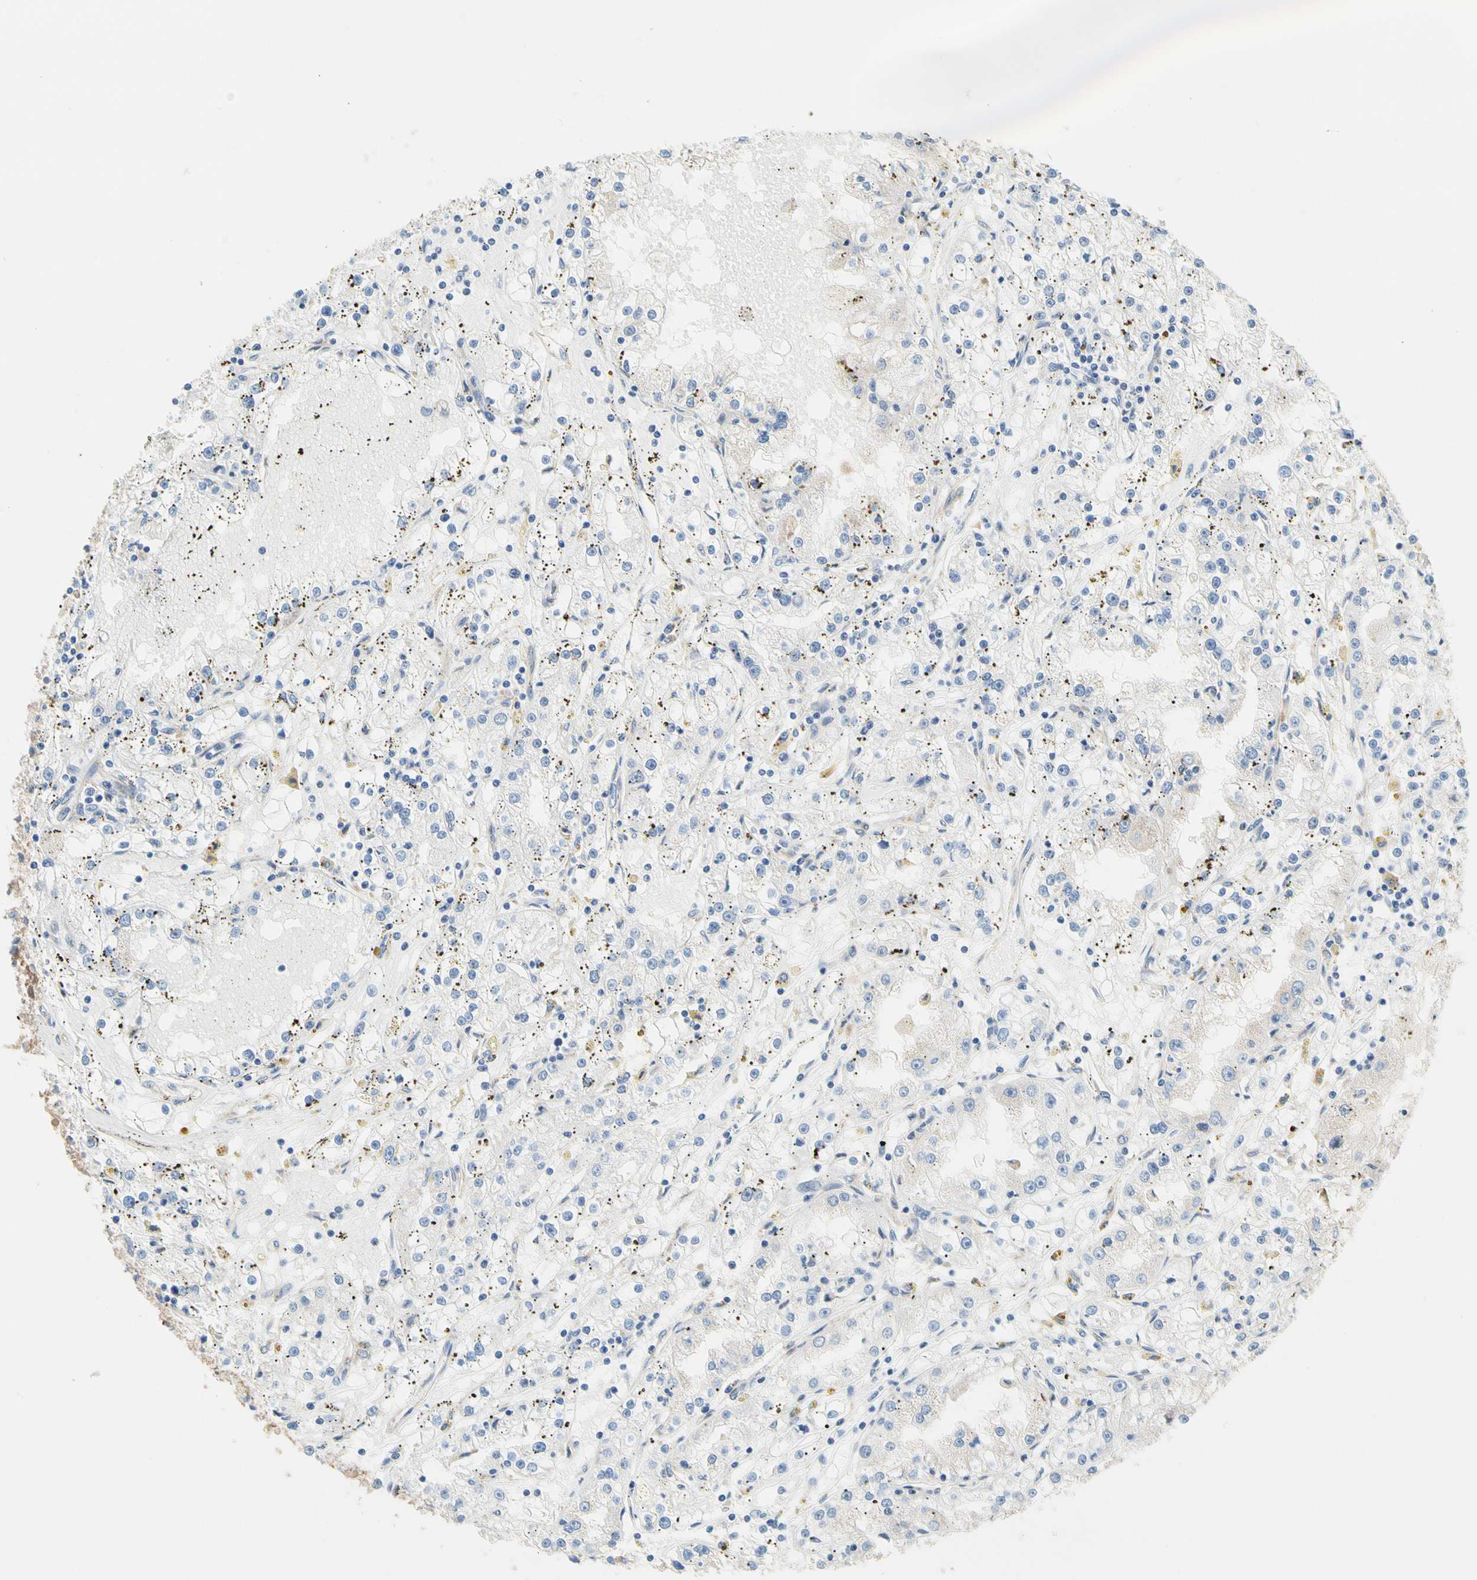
{"staining": {"intensity": "negative", "quantity": "none", "location": "none"}, "tissue": "renal cancer", "cell_type": "Tumor cells", "image_type": "cancer", "snomed": [{"axis": "morphology", "description": "Adenocarcinoma, NOS"}, {"axis": "topography", "description": "Kidney"}], "caption": "An image of renal adenocarcinoma stained for a protein displays no brown staining in tumor cells.", "gene": "GPHN", "patient": {"sex": "male", "age": 56}}